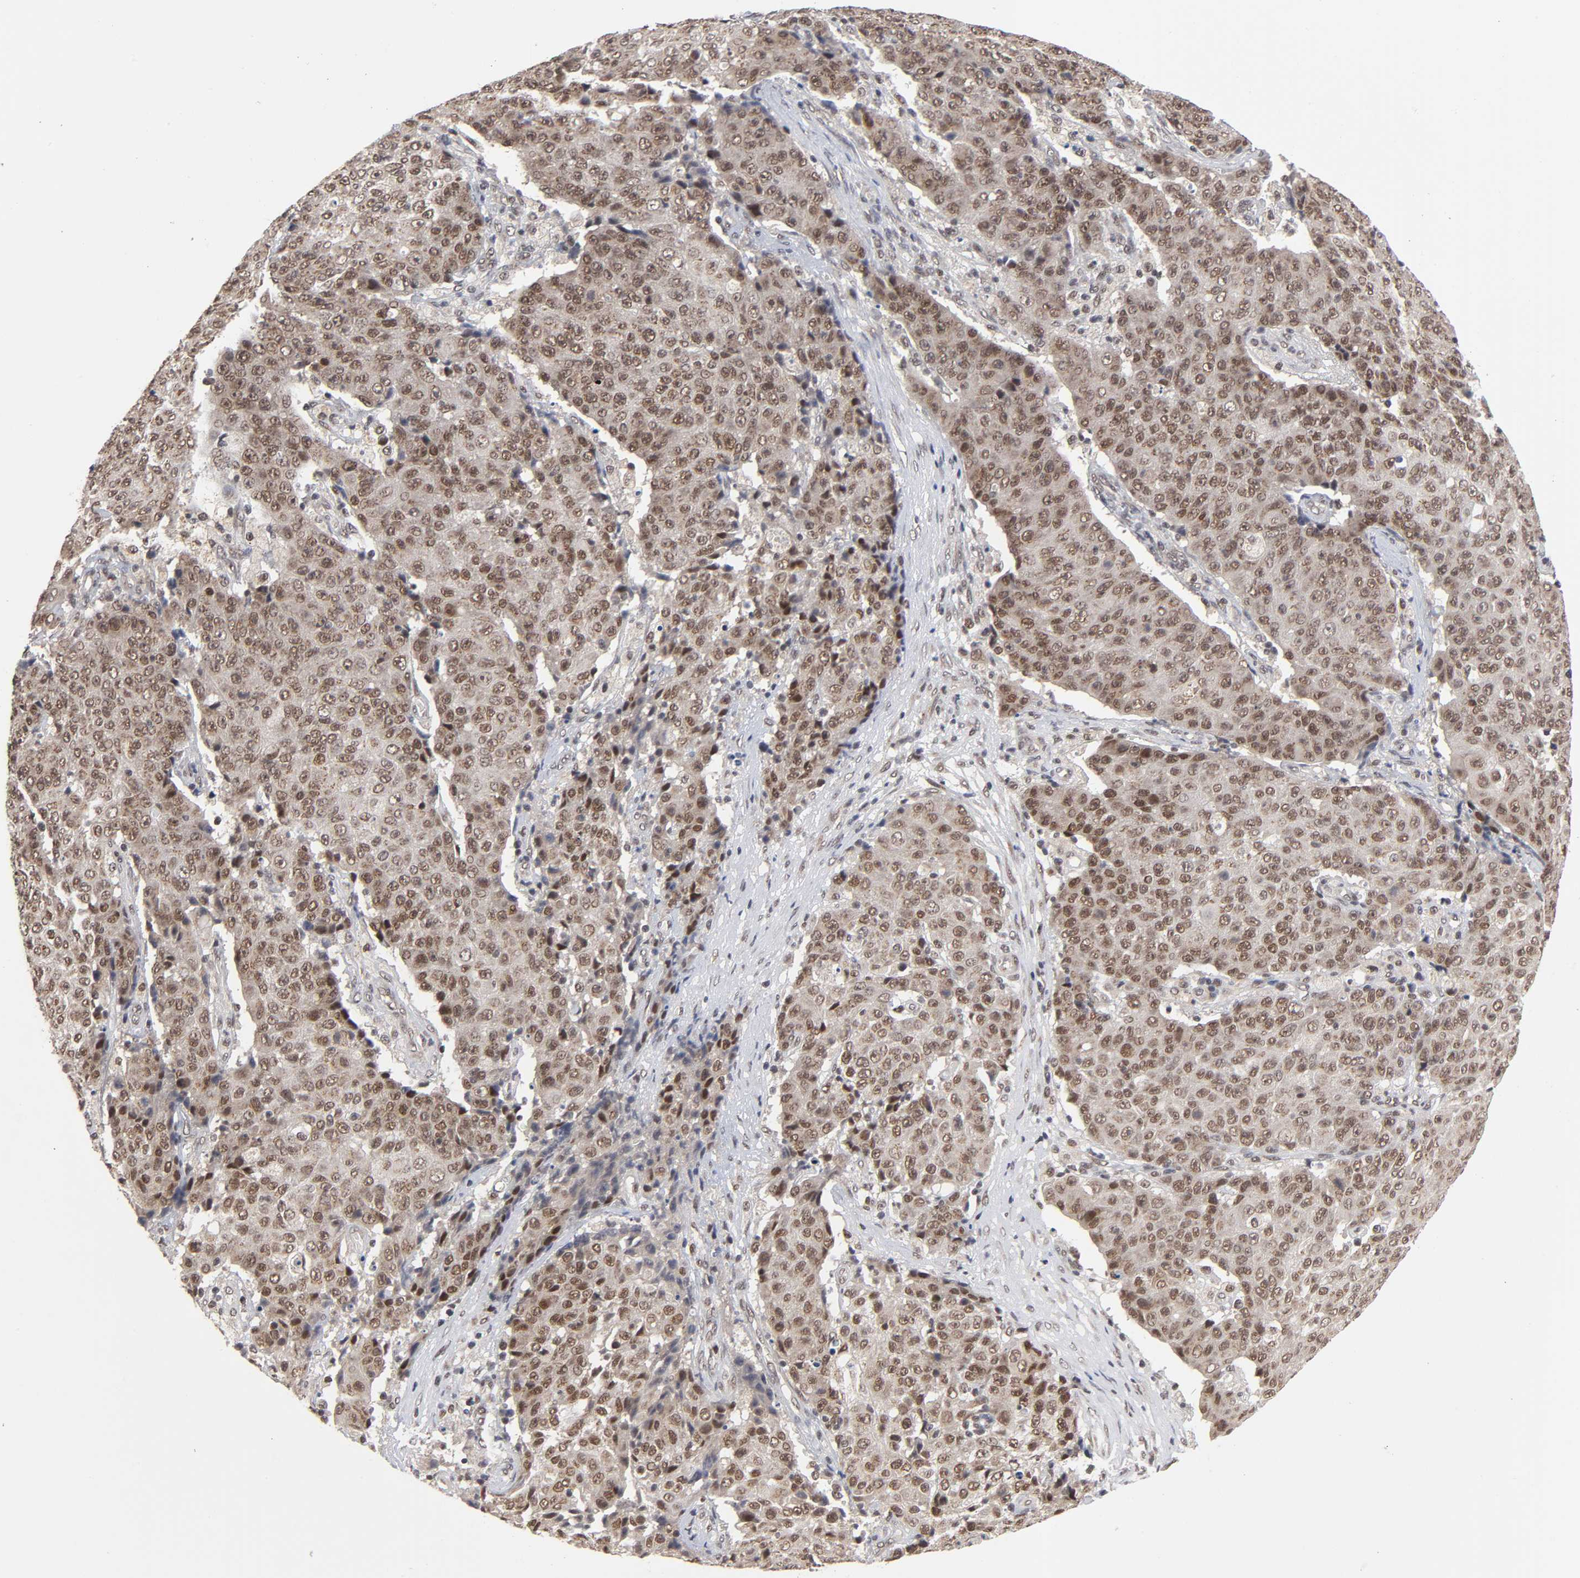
{"staining": {"intensity": "moderate", "quantity": ">75%", "location": "cytoplasmic/membranous,nuclear"}, "tissue": "ovarian cancer", "cell_type": "Tumor cells", "image_type": "cancer", "snomed": [{"axis": "morphology", "description": "Carcinoma, endometroid"}, {"axis": "topography", "description": "Ovary"}], "caption": "Ovarian cancer tissue exhibits moderate cytoplasmic/membranous and nuclear staining in about >75% of tumor cells The staining was performed using DAB (3,3'-diaminobenzidine) to visualize the protein expression in brown, while the nuclei were stained in blue with hematoxylin (Magnification: 20x).", "gene": "EP300", "patient": {"sex": "female", "age": 42}}